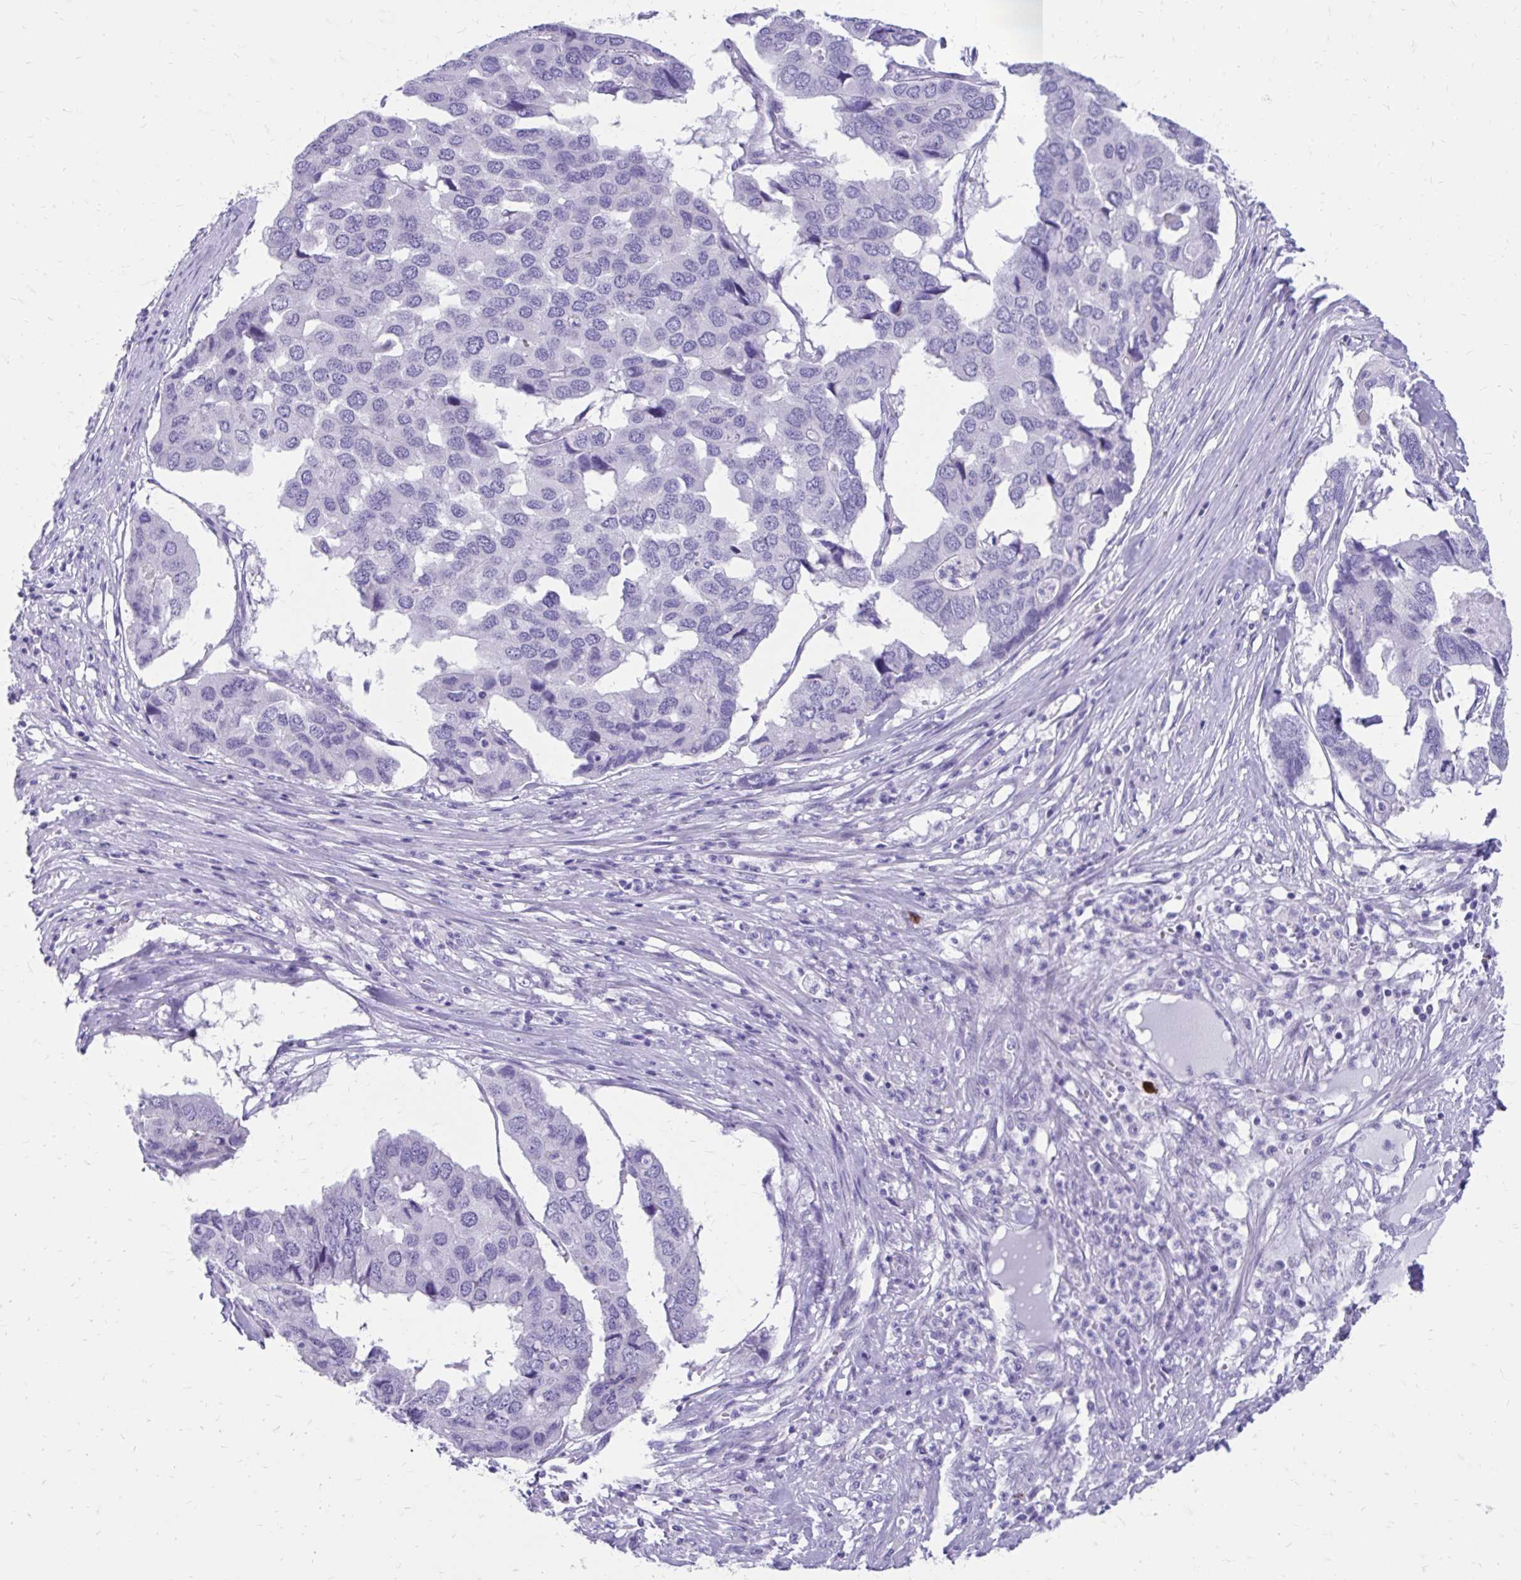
{"staining": {"intensity": "negative", "quantity": "none", "location": "none"}, "tissue": "pancreatic cancer", "cell_type": "Tumor cells", "image_type": "cancer", "snomed": [{"axis": "morphology", "description": "Adenocarcinoma, NOS"}, {"axis": "topography", "description": "Pancreas"}], "caption": "IHC image of neoplastic tissue: human pancreatic cancer stained with DAB (3,3'-diaminobenzidine) exhibits no significant protein expression in tumor cells.", "gene": "SATL1", "patient": {"sex": "male", "age": 50}}